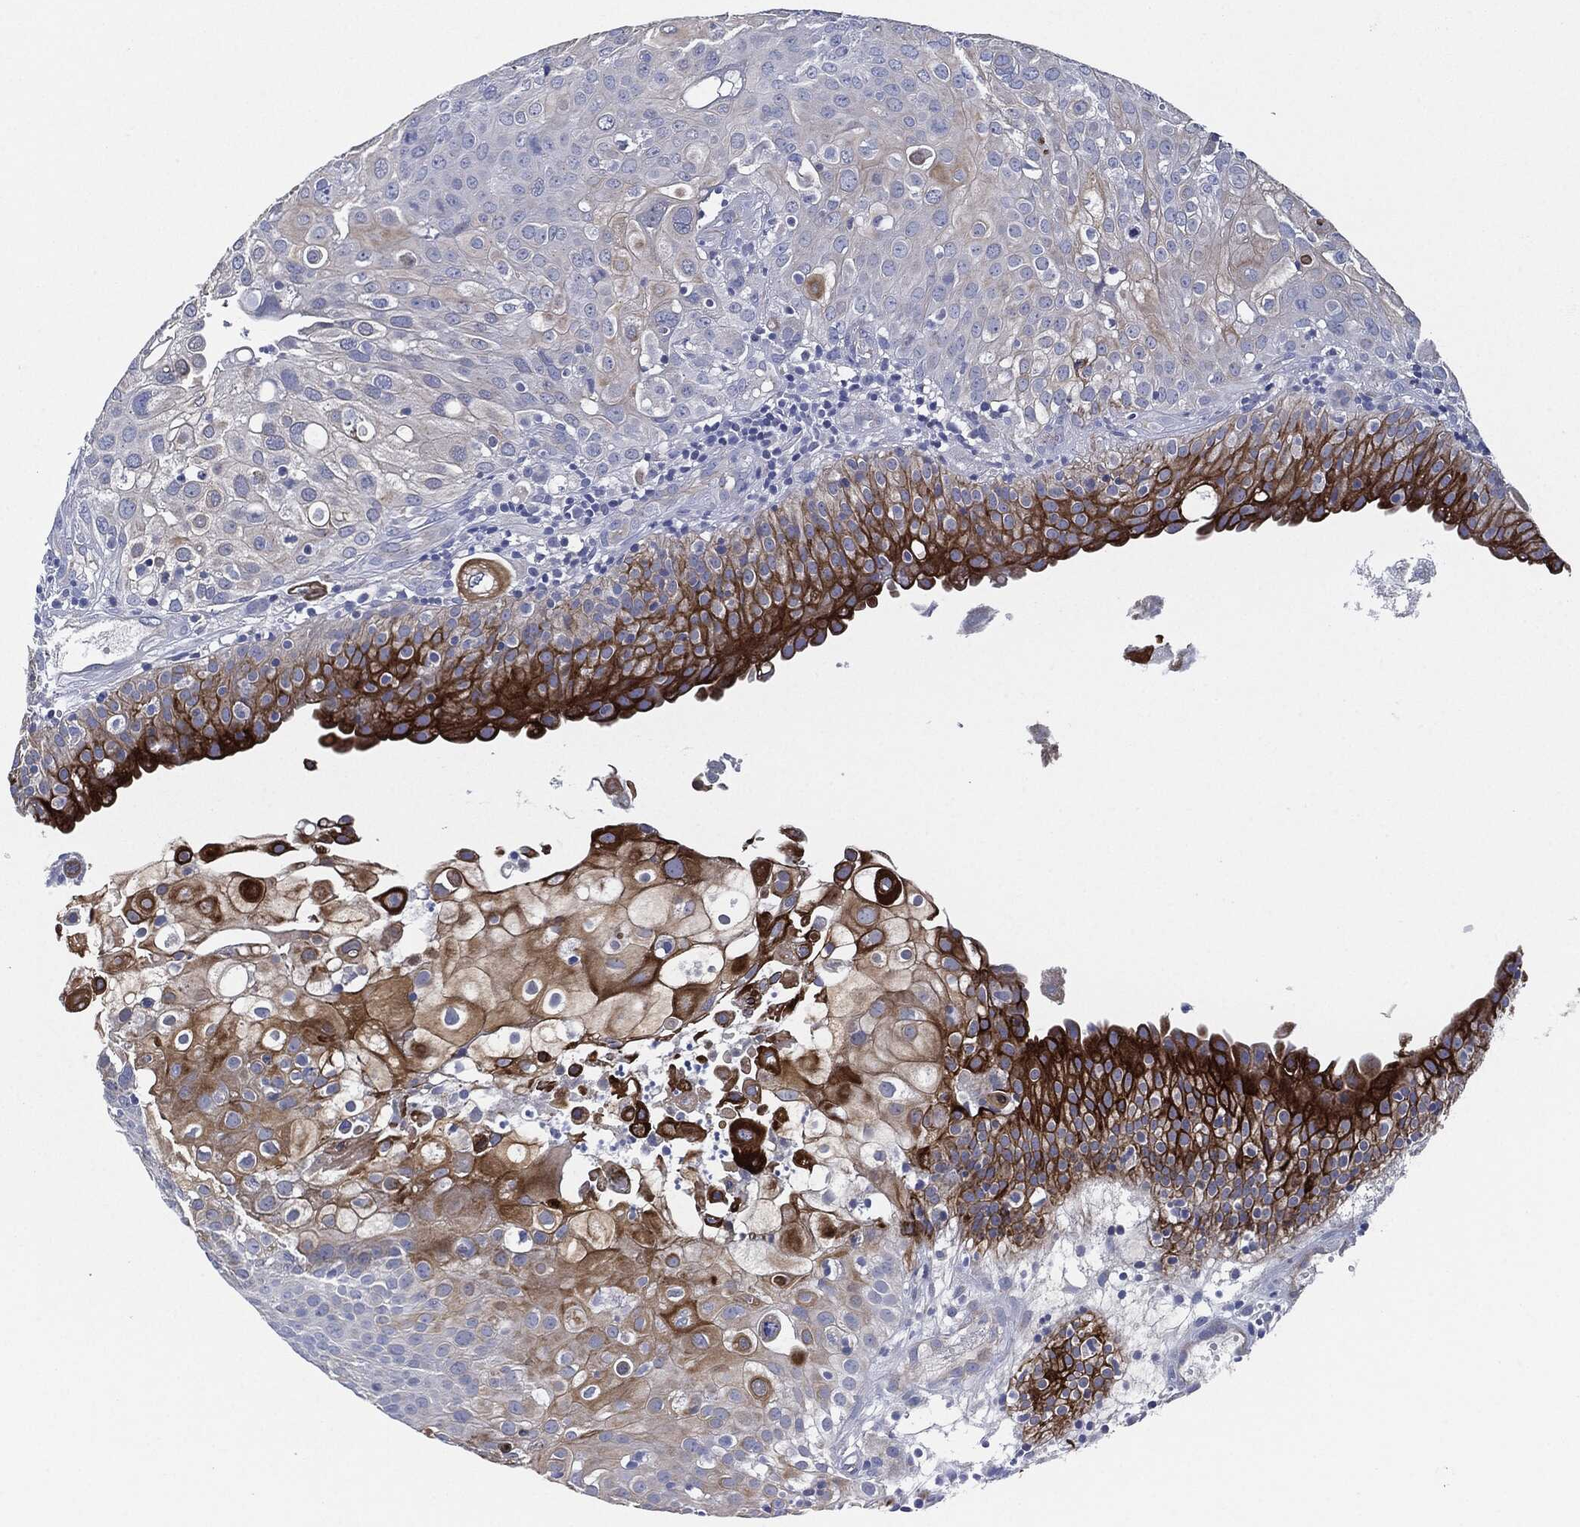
{"staining": {"intensity": "strong", "quantity": "25%-75%", "location": "cytoplasmic/membranous"}, "tissue": "urothelial cancer", "cell_type": "Tumor cells", "image_type": "cancer", "snomed": [{"axis": "morphology", "description": "Urothelial carcinoma, High grade"}, {"axis": "topography", "description": "Urinary bladder"}], "caption": "Strong cytoplasmic/membranous staining is identified in approximately 25%-75% of tumor cells in urothelial cancer.", "gene": "SHROOM2", "patient": {"sex": "female", "age": 79}}